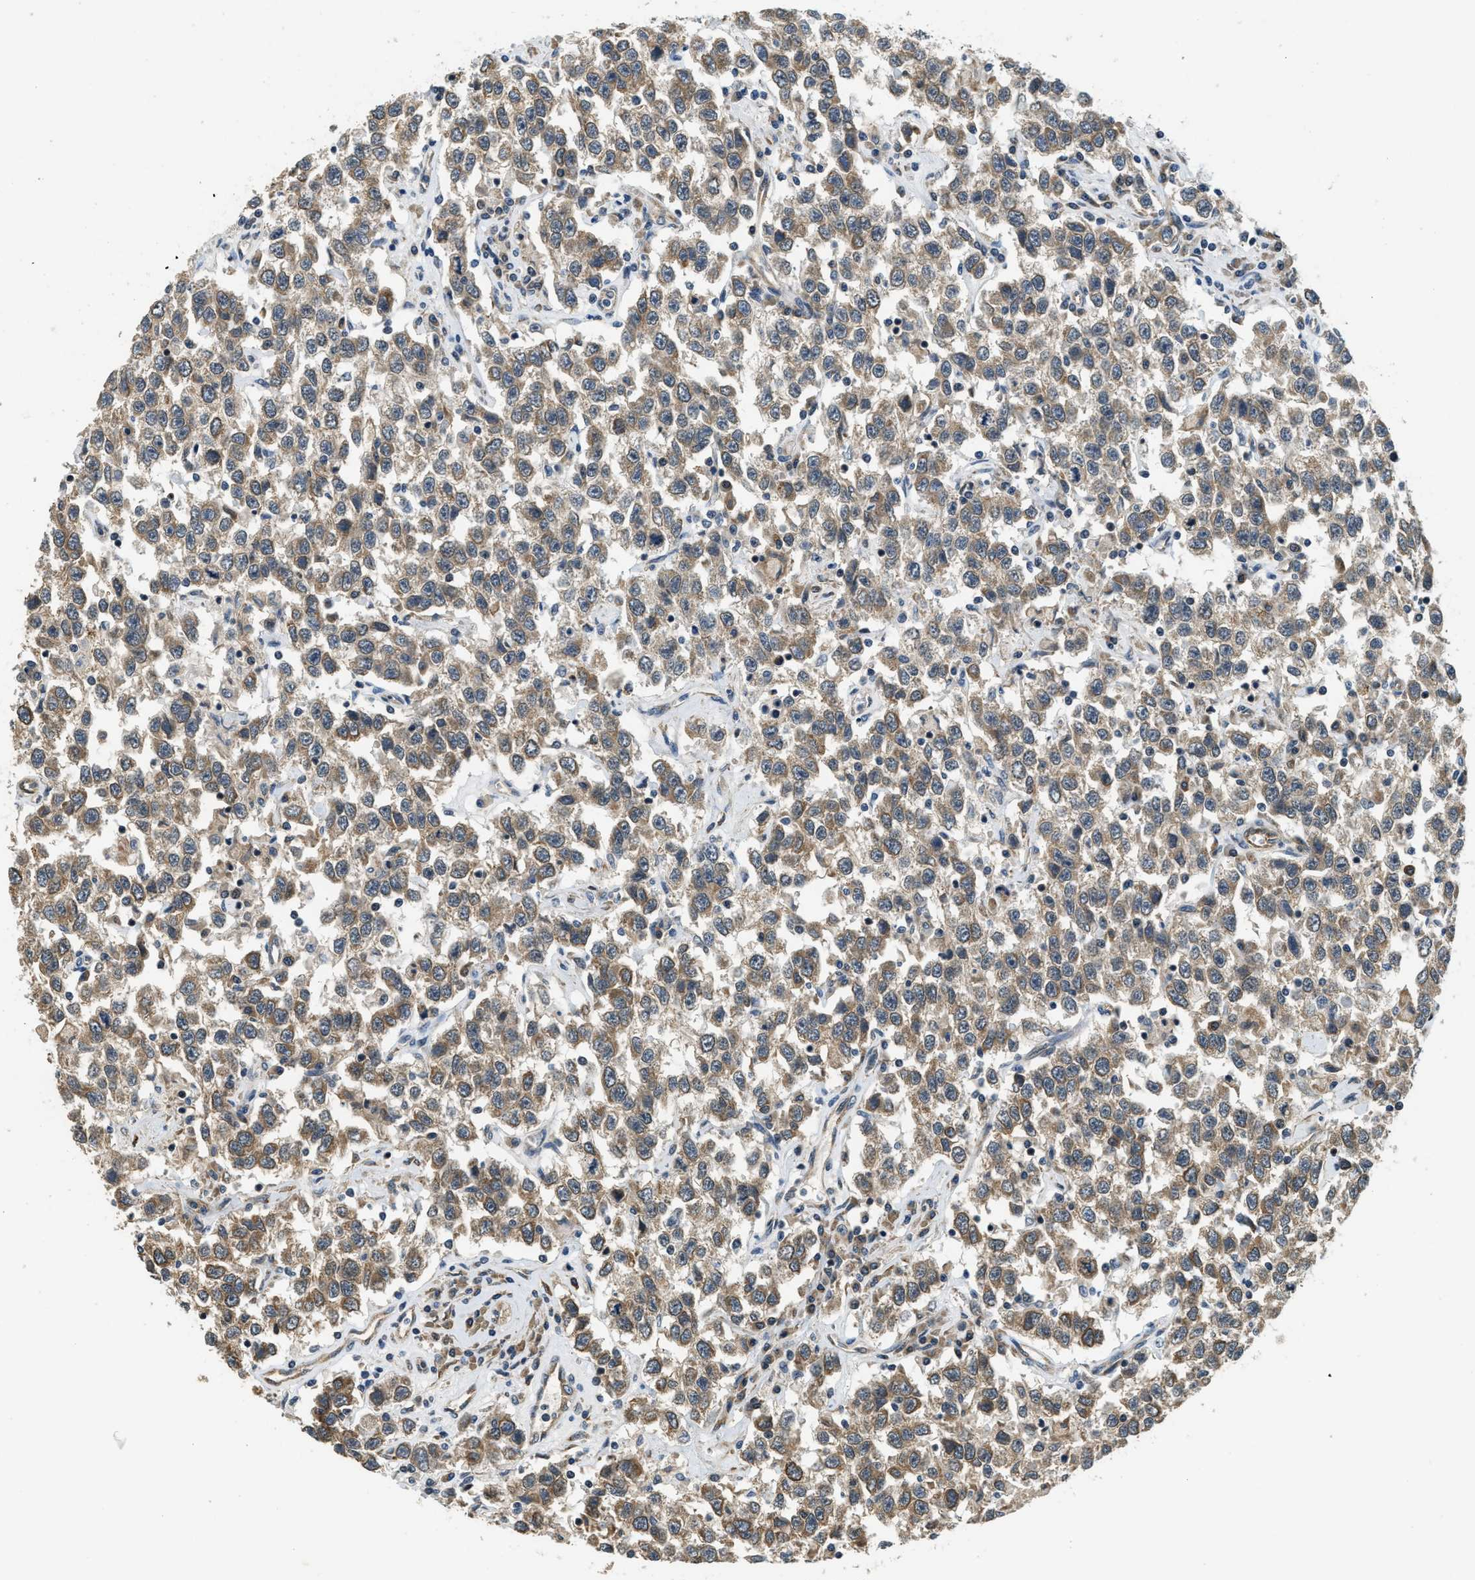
{"staining": {"intensity": "moderate", "quantity": ">75%", "location": "cytoplasmic/membranous"}, "tissue": "testis cancer", "cell_type": "Tumor cells", "image_type": "cancer", "snomed": [{"axis": "morphology", "description": "Seminoma, NOS"}, {"axis": "topography", "description": "Testis"}], "caption": "Testis cancer stained with DAB immunohistochemistry (IHC) shows medium levels of moderate cytoplasmic/membranous positivity in approximately >75% of tumor cells.", "gene": "ALOX12", "patient": {"sex": "male", "age": 41}}